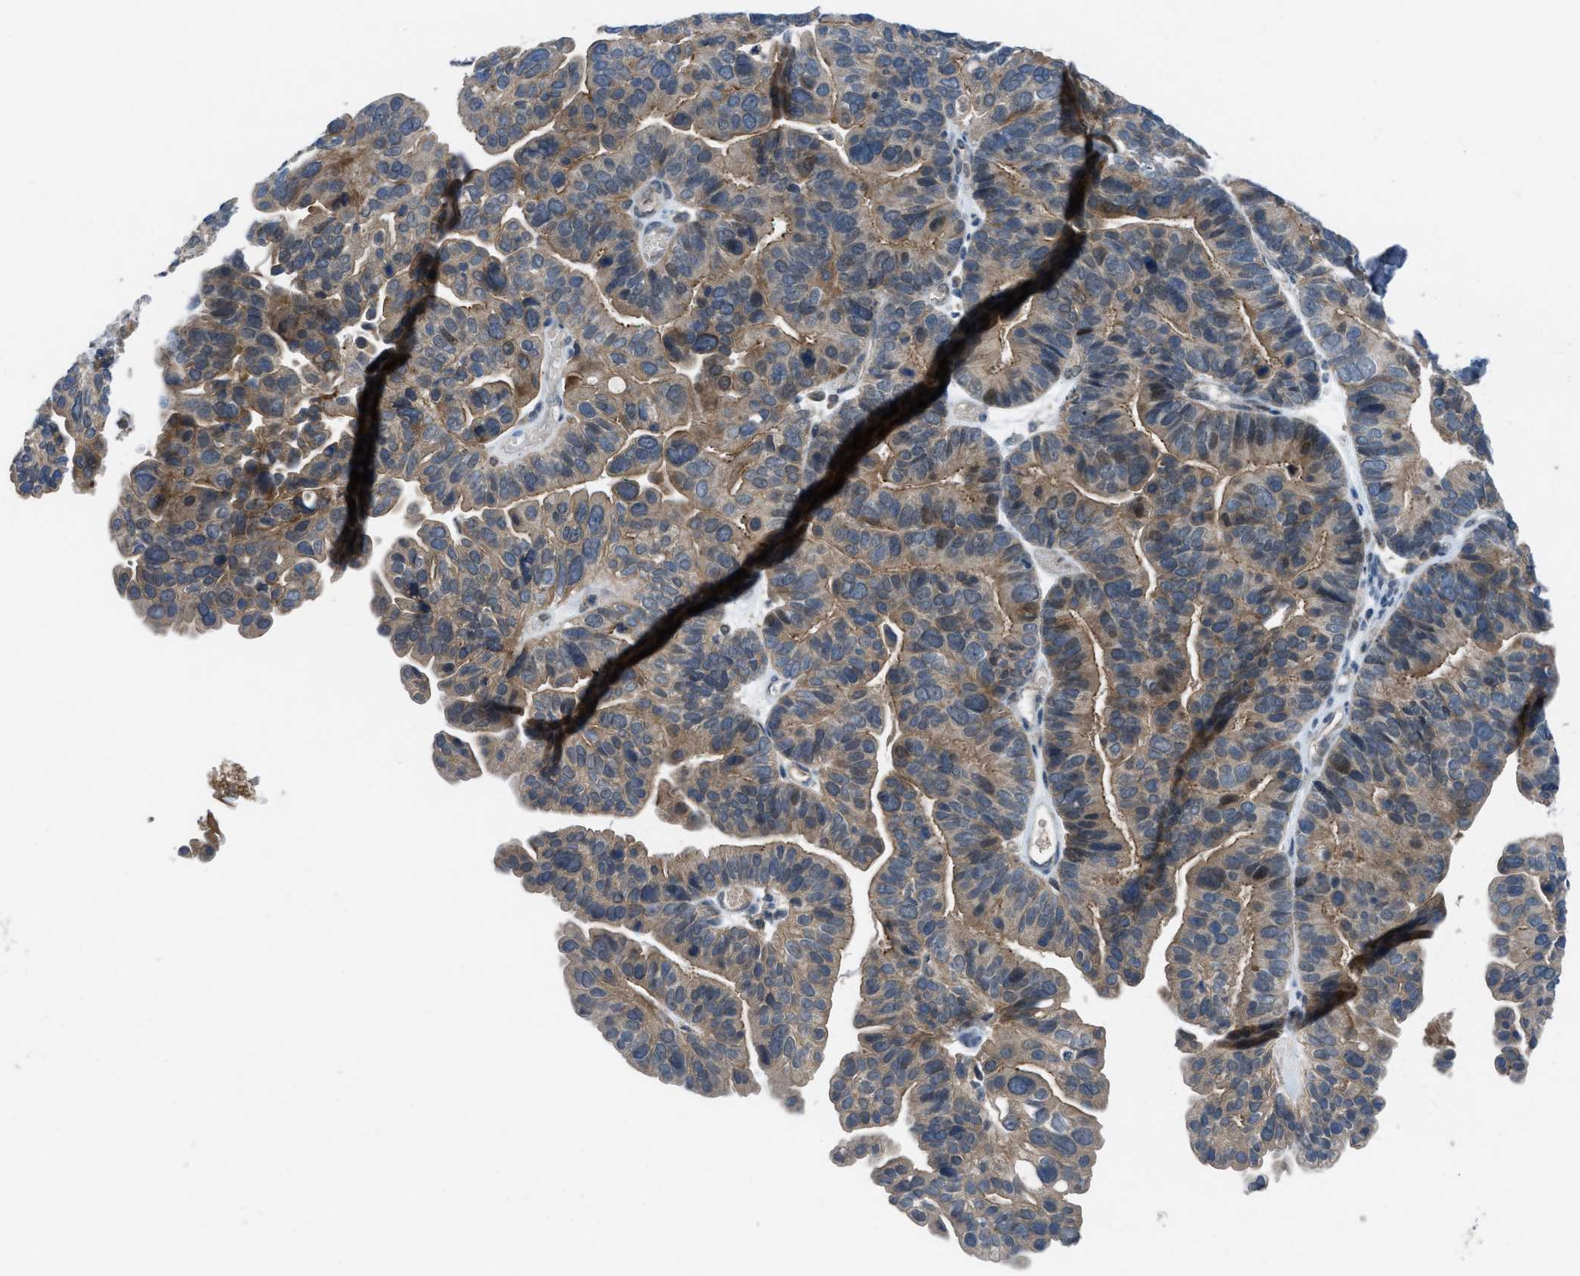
{"staining": {"intensity": "moderate", "quantity": ">75%", "location": "cytoplasmic/membranous"}, "tissue": "ovarian cancer", "cell_type": "Tumor cells", "image_type": "cancer", "snomed": [{"axis": "morphology", "description": "Cystadenocarcinoma, serous, NOS"}, {"axis": "topography", "description": "Ovary"}], "caption": "Immunohistochemical staining of human ovarian serous cystadenocarcinoma demonstrates medium levels of moderate cytoplasmic/membranous positivity in about >75% of tumor cells. (IHC, brightfield microscopy, high magnification).", "gene": "BAZ2B", "patient": {"sex": "female", "age": 56}}